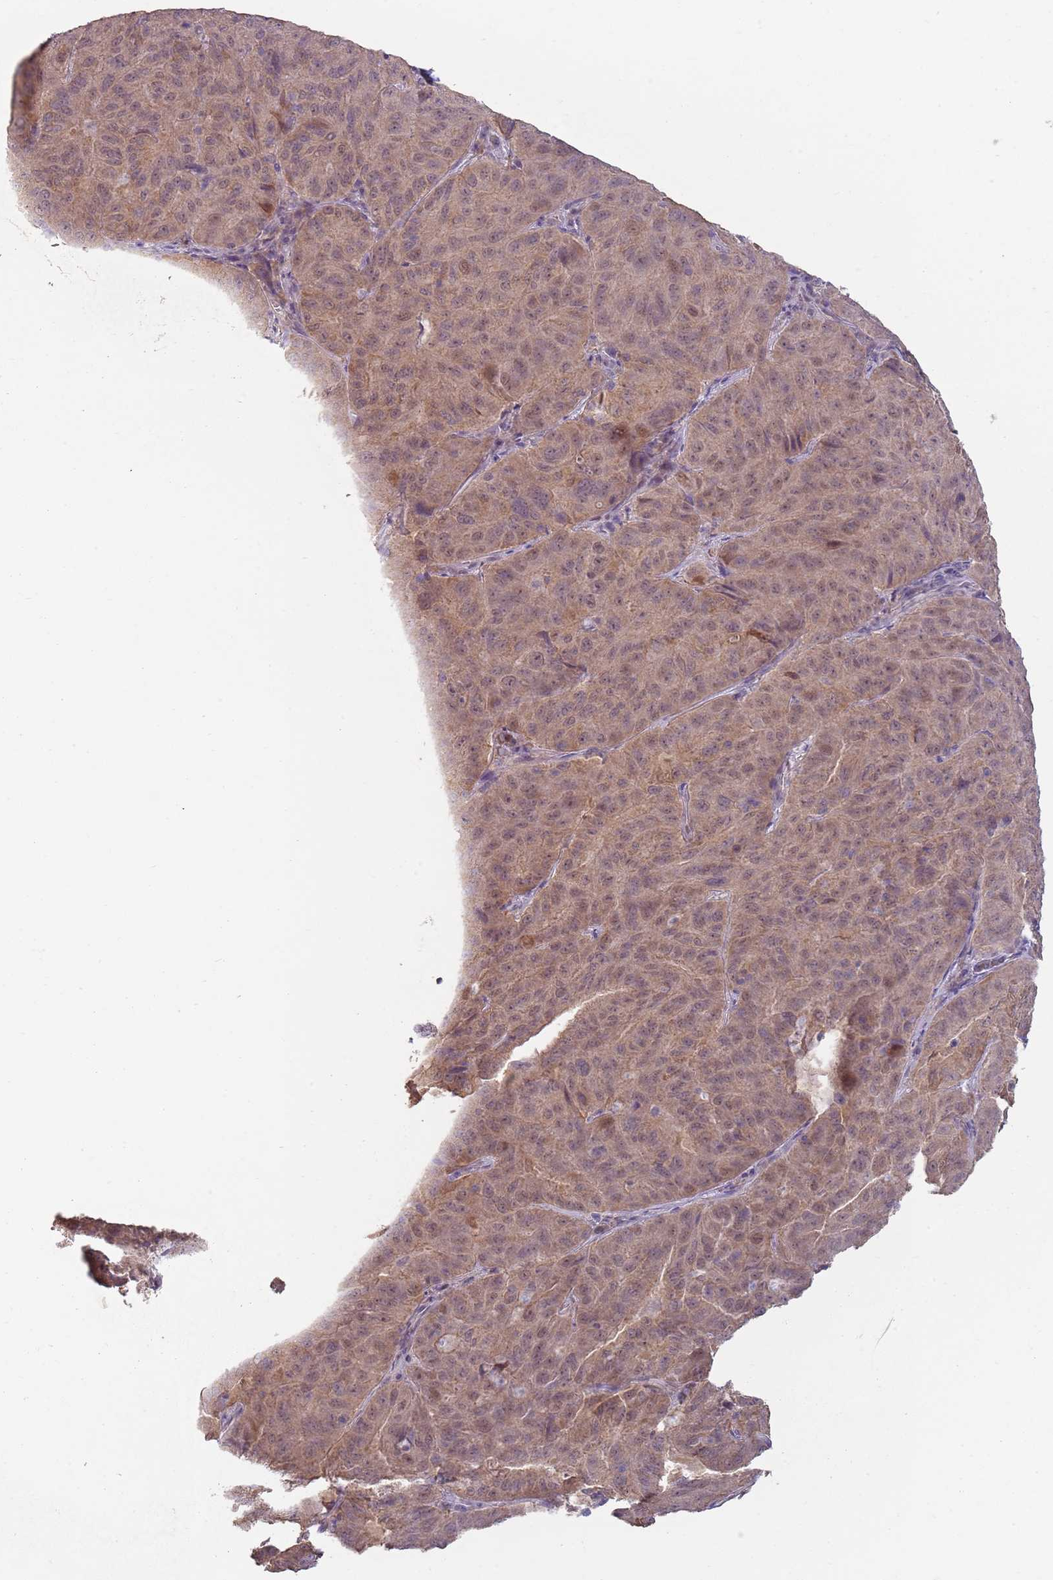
{"staining": {"intensity": "moderate", "quantity": ">75%", "location": "cytoplasmic/membranous,nuclear"}, "tissue": "pancreatic cancer", "cell_type": "Tumor cells", "image_type": "cancer", "snomed": [{"axis": "morphology", "description": "Adenocarcinoma, NOS"}, {"axis": "topography", "description": "Pancreas"}], "caption": "Moderate cytoplasmic/membranous and nuclear expression for a protein is present in about >75% of tumor cells of pancreatic cancer (adenocarcinoma) using IHC.", "gene": "TEKT4", "patient": {"sex": "male", "age": 63}}